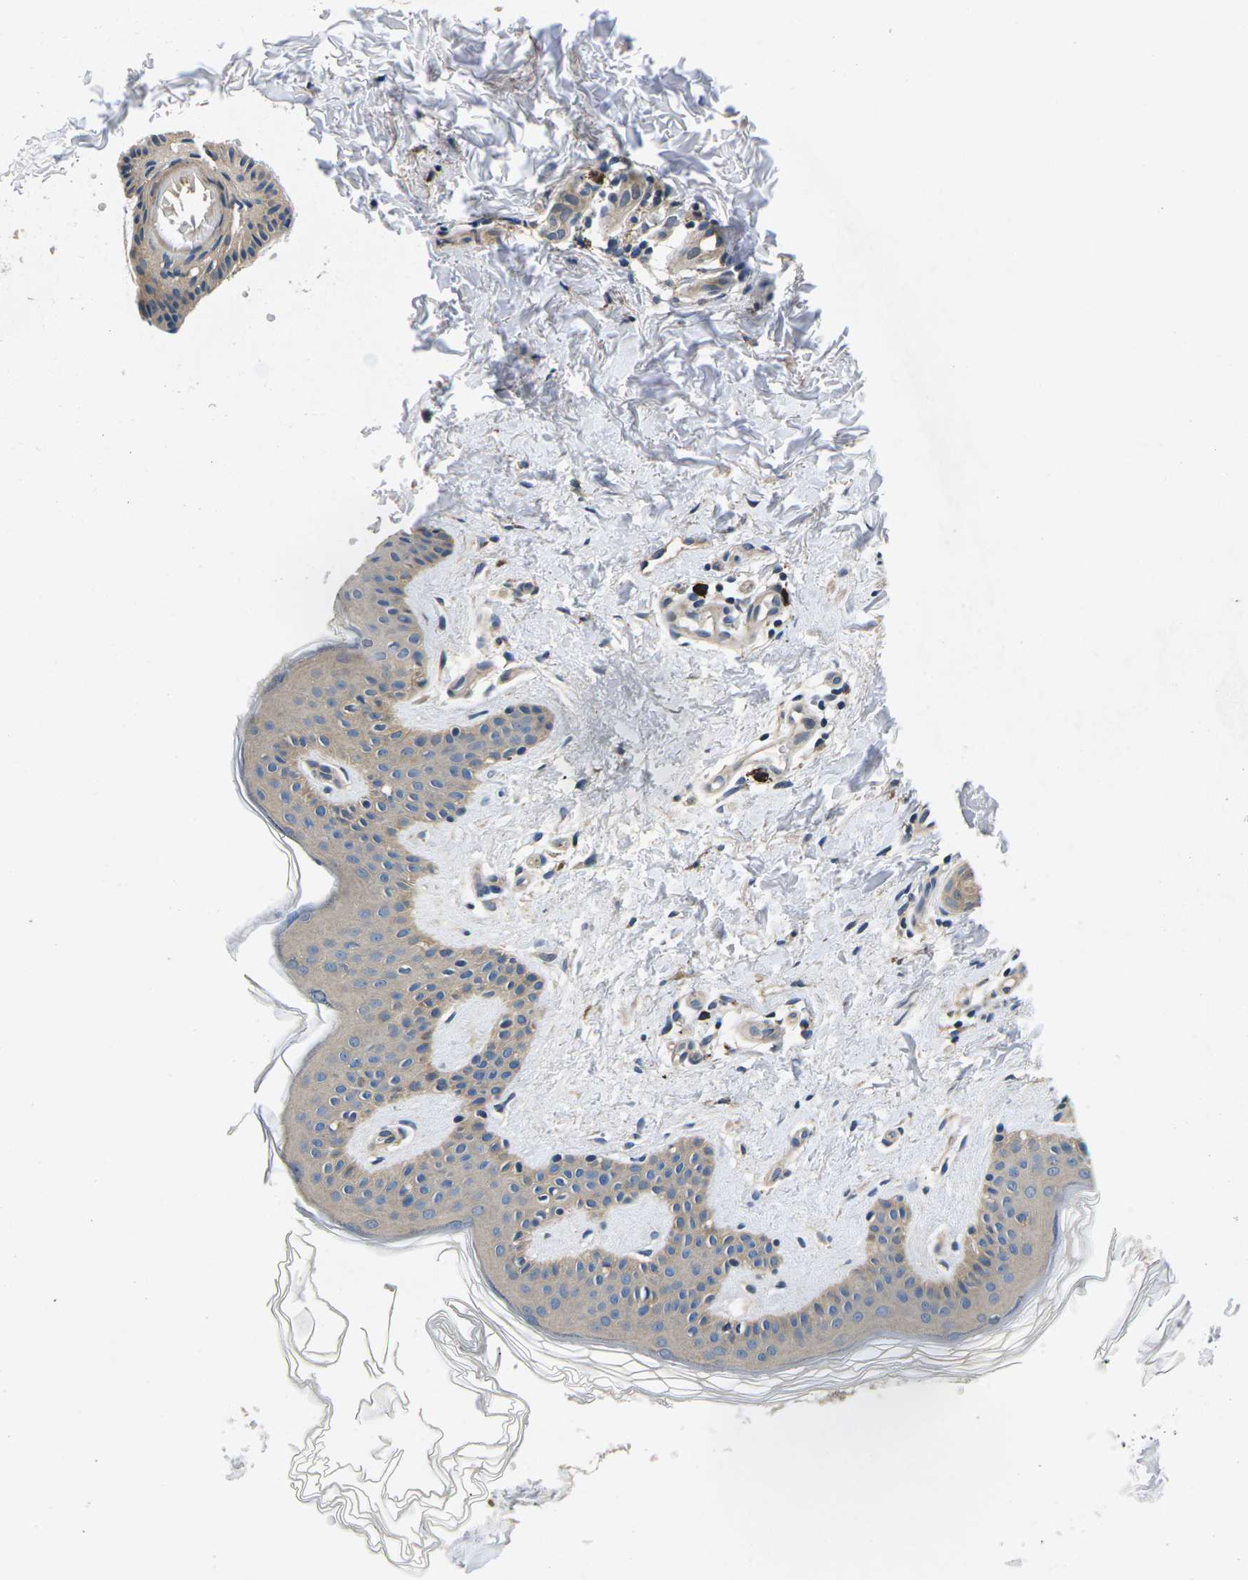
{"staining": {"intensity": "weak", "quantity": ">75%", "location": "cytoplasmic/membranous"}, "tissue": "skin", "cell_type": "Fibroblasts", "image_type": "normal", "snomed": [{"axis": "morphology", "description": "Normal tissue, NOS"}, {"axis": "topography", "description": "Skin"}], "caption": "A brown stain labels weak cytoplasmic/membranous staining of a protein in fibroblasts of benign human skin.", "gene": "PLCE1", "patient": {"sex": "male", "age": 40}}